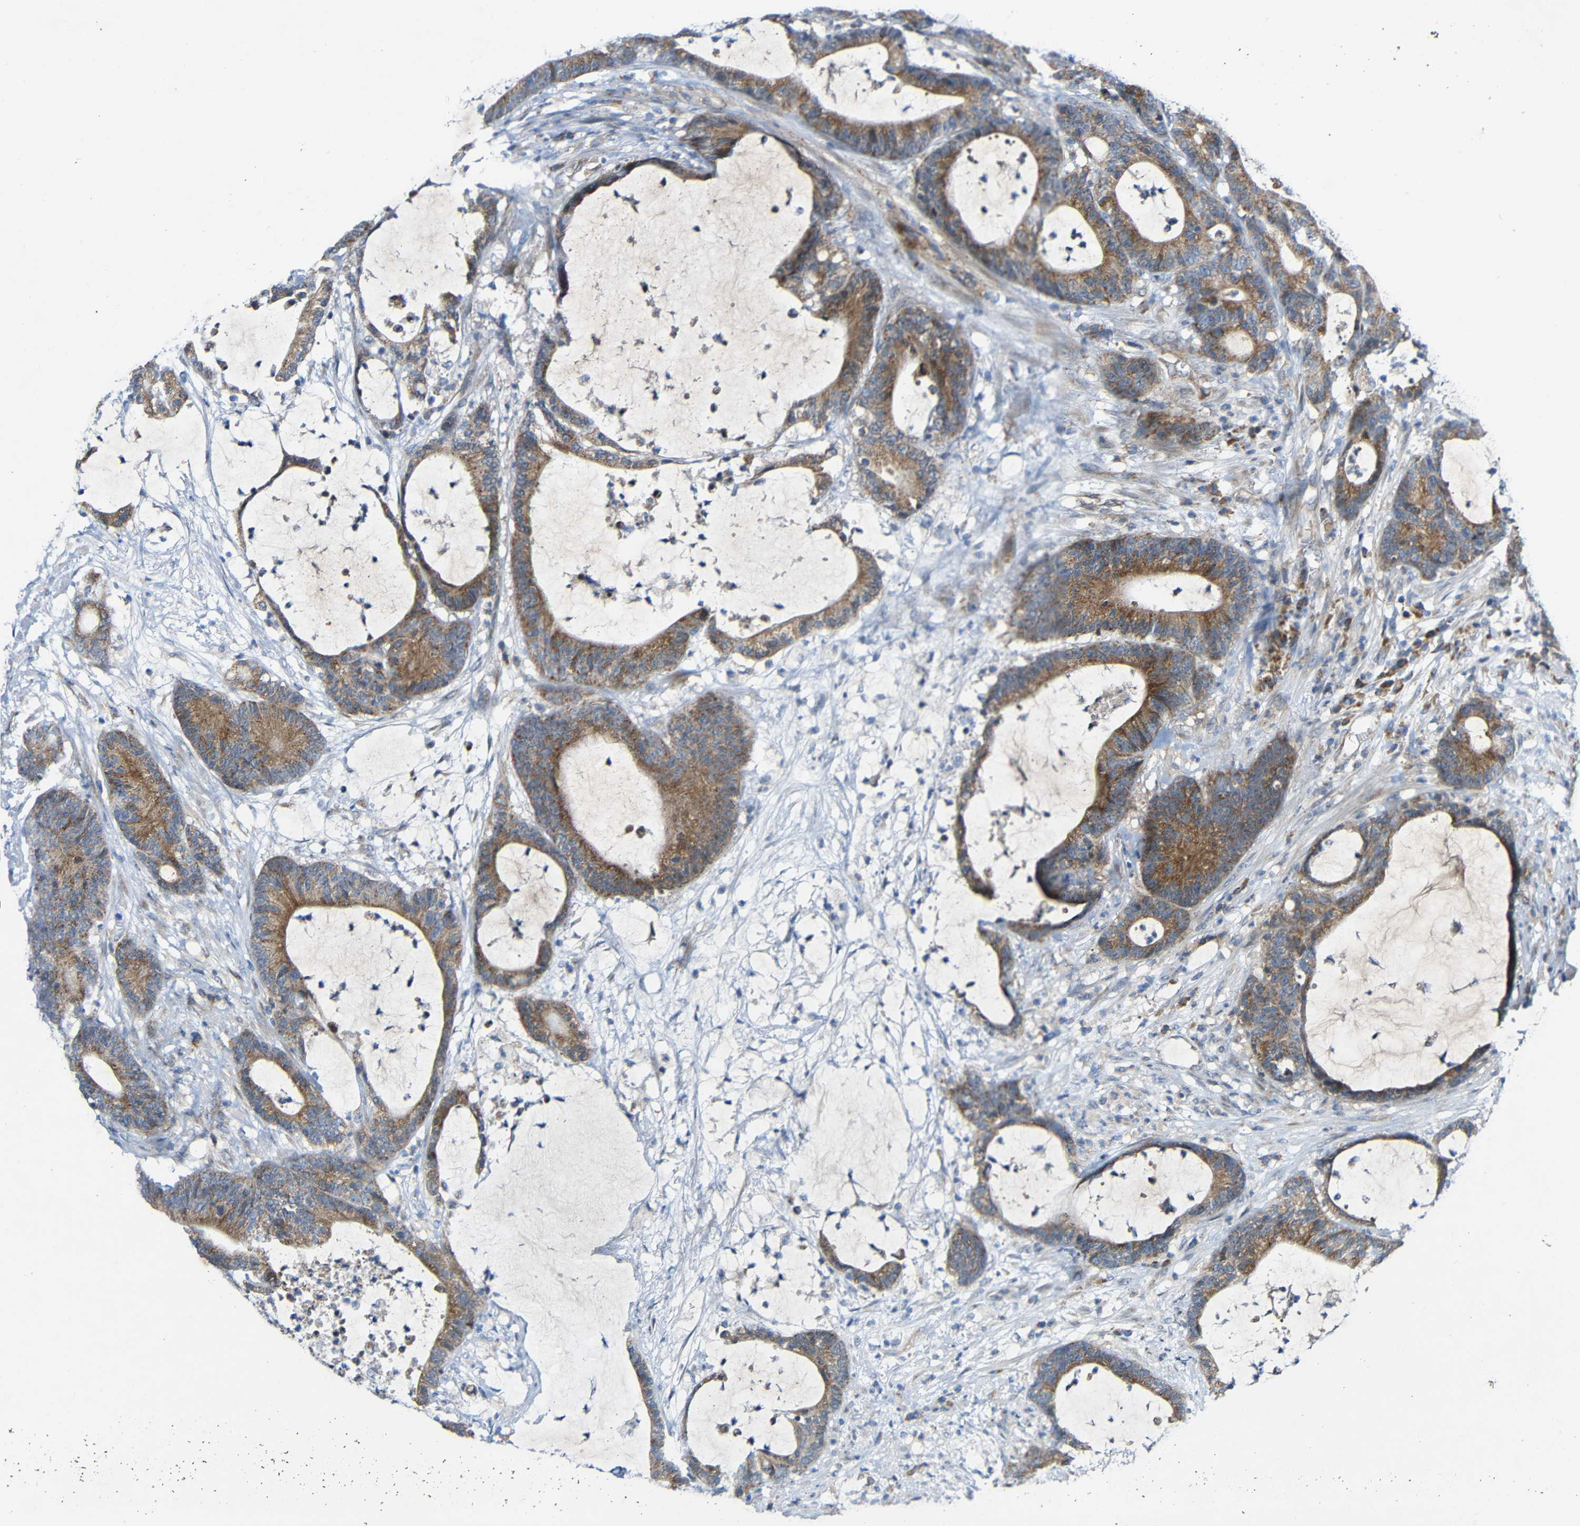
{"staining": {"intensity": "weak", "quantity": ">75%", "location": "cytoplasmic/membranous"}, "tissue": "colorectal cancer", "cell_type": "Tumor cells", "image_type": "cancer", "snomed": [{"axis": "morphology", "description": "Adenocarcinoma, NOS"}, {"axis": "topography", "description": "Colon"}], "caption": "Tumor cells reveal weak cytoplasmic/membranous positivity in approximately >75% of cells in colorectal cancer (adenocarcinoma).", "gene": "TMEM25", "patient": {"sex": "female", "age": 84}}